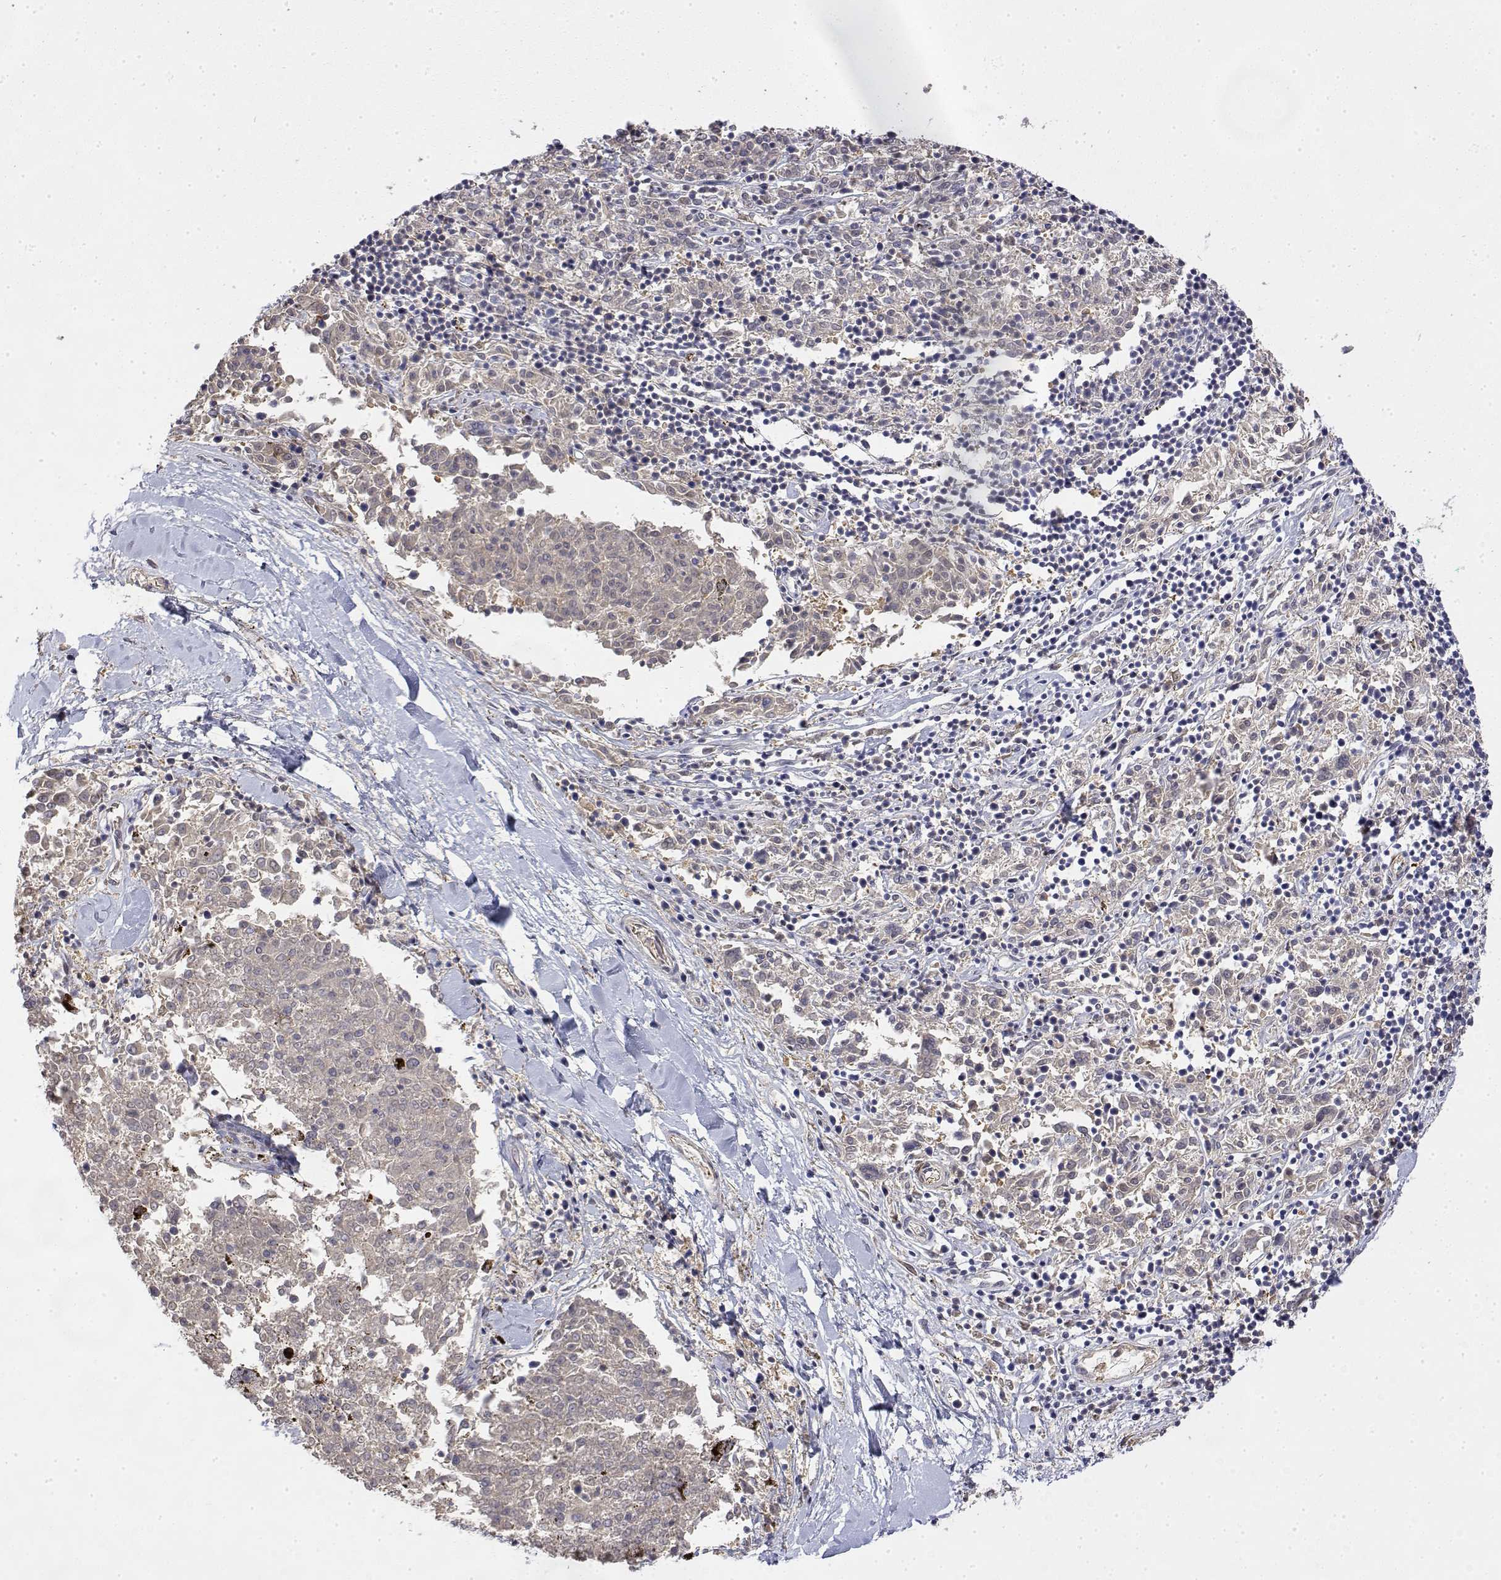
{"staining": {"intensity": "negative", "quantity": "none", "location": "none"}, "tissue": "melanoma", "cell_type": "Tumor cells", "image_type": "cancer", "snomed": [{"axis": "morphology", "description": "Malignant melanoma, NOS"}, {"axis": "topography", "description": "Skin"}], "caption": "An image of malignant melanoma stained for a protein exhibits no brown staining in tumor cells. (DAB (3,3'-diaminobenzidine) immunohistochemistry (IHC) visualized using brightfield microscopy, high magnification).", "gene": "SOWAHD", "patient": {"sex": "female", "age": 72}}